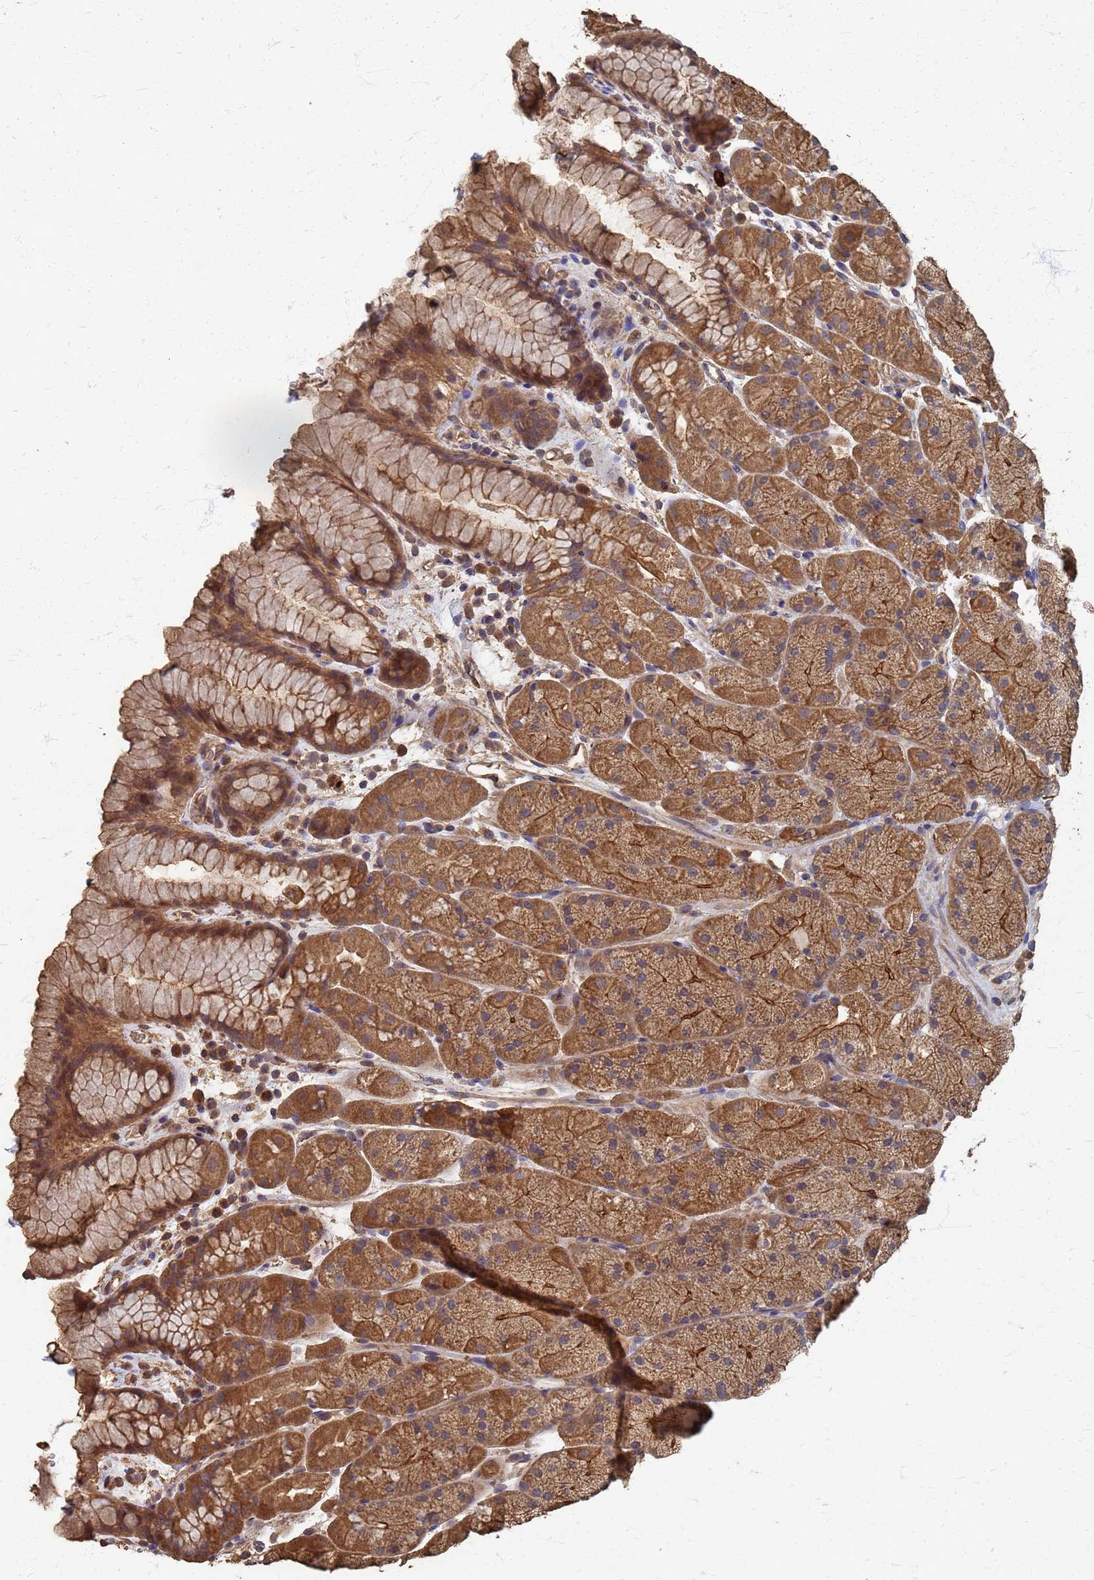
{"staining": {"intensity": "moderate", "quantity": ">75%", "location": "cytoplasmic/membranous"}, "tissue": "stomach", "cell_type": "Glandular cells", "image_type": "normal", "snomed": [{"axis": "morphology", "description": "Normal tissue, NOS"}, {"axis": "topography", "description": "Stomach, upper"}, {"axis": "topography", "description": "Stomach, lower"}], "caption": "A photomicrograph of human stomach stained for a protein shows moderate cytoplasmic/membranous brown staining in glandular cells.", "gene": "DPH5", "patient": {"sex": "male", "age": 67}}